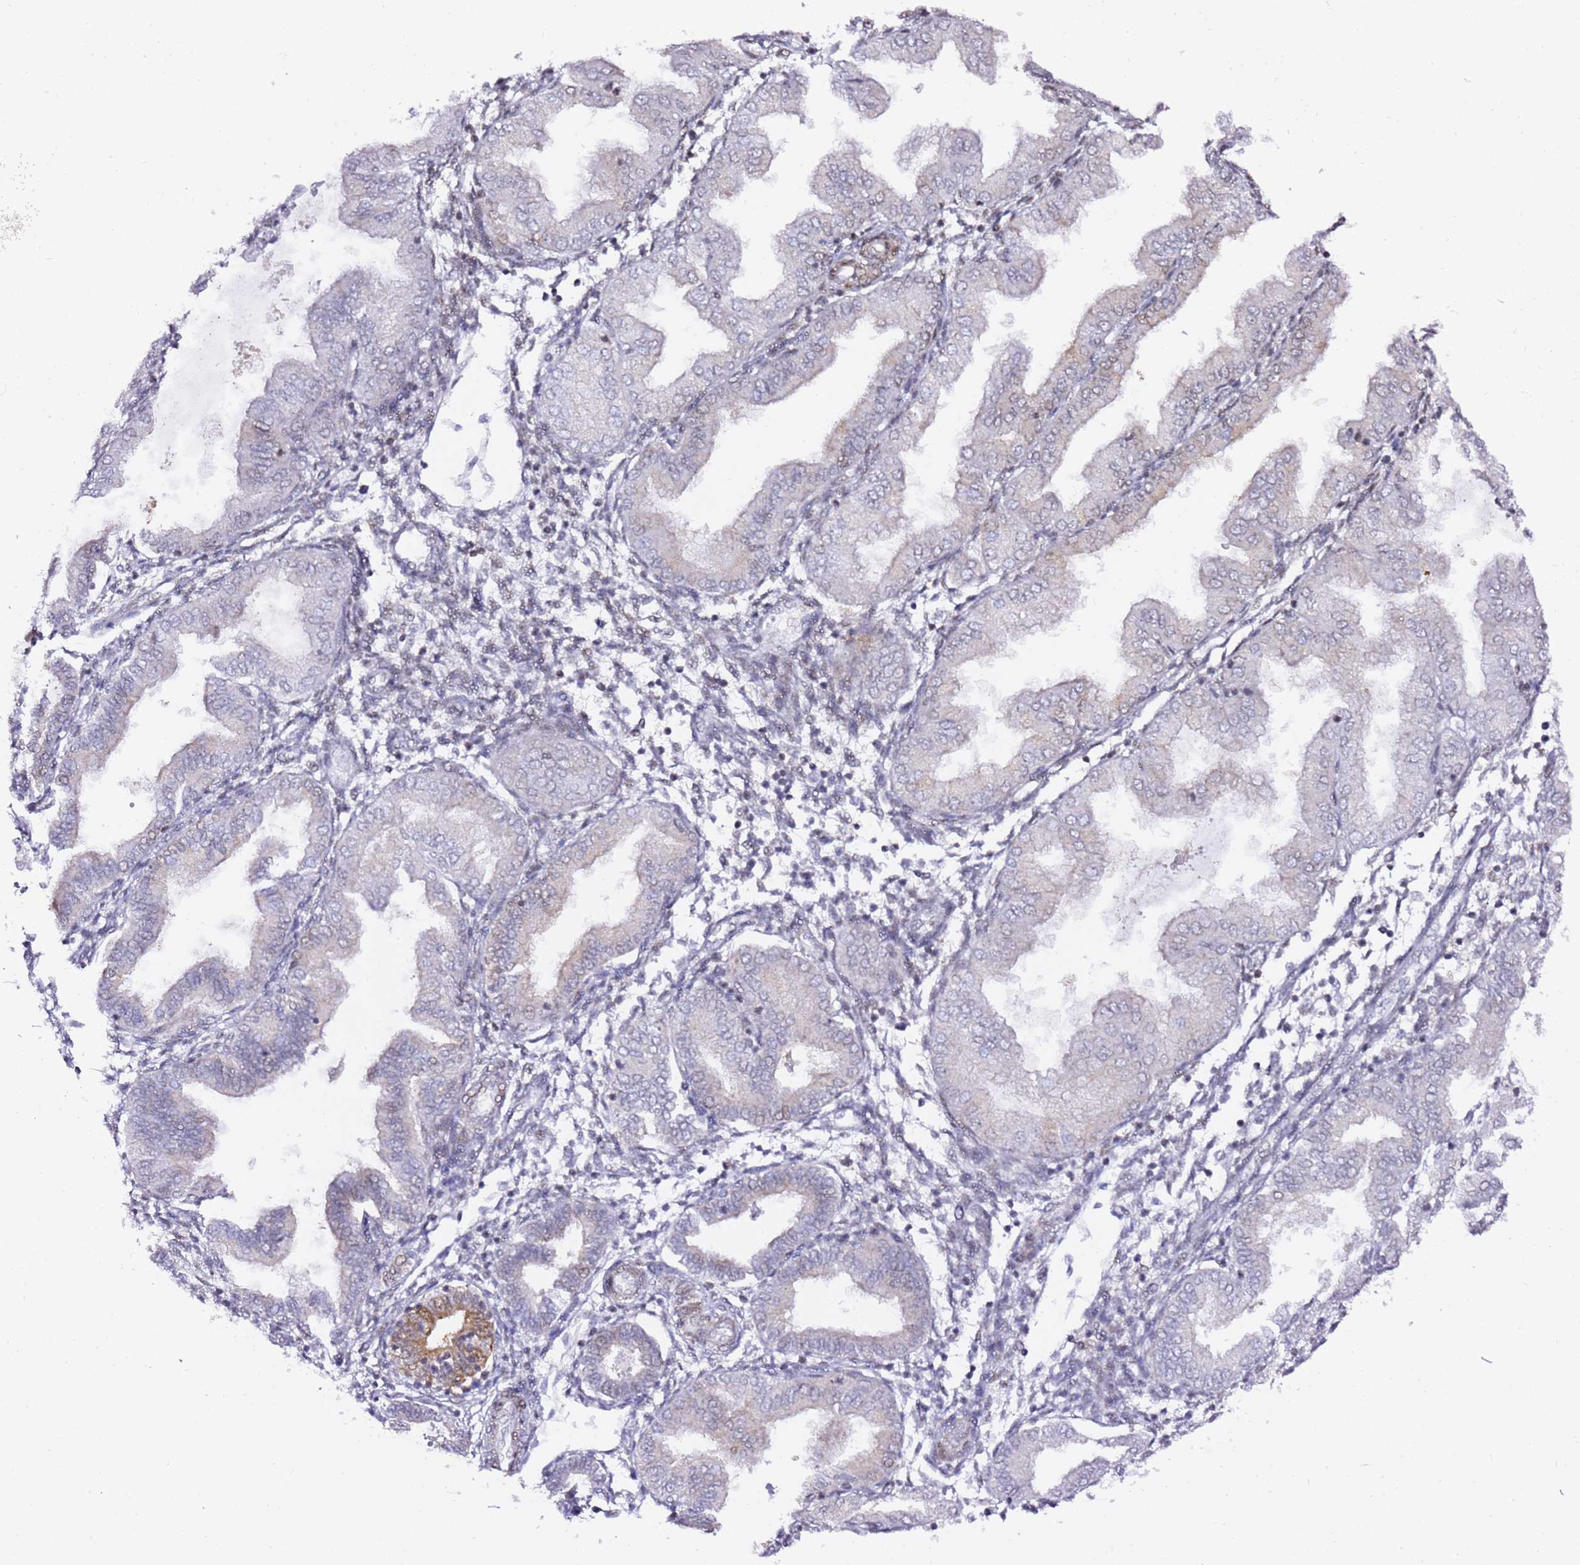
{"staining": {"intensity": "negative", "quantity": "none", "location": "none"}, "tissue": "endometrium", "cell_type": "Cells in endometrial stroma", "image_type": "normal", "snomed": [{"axis": "morphology", "description": "Normal tissue, NOS"}, {"axis": "topography", "description": "Endometrium"}], "caption": "Histopathology image shows no significant protein staining in cells in endometrial stroma of unremarkable endometrium.", "gene": "GBP2", "patient": {"sex": "female", "age": 53}}